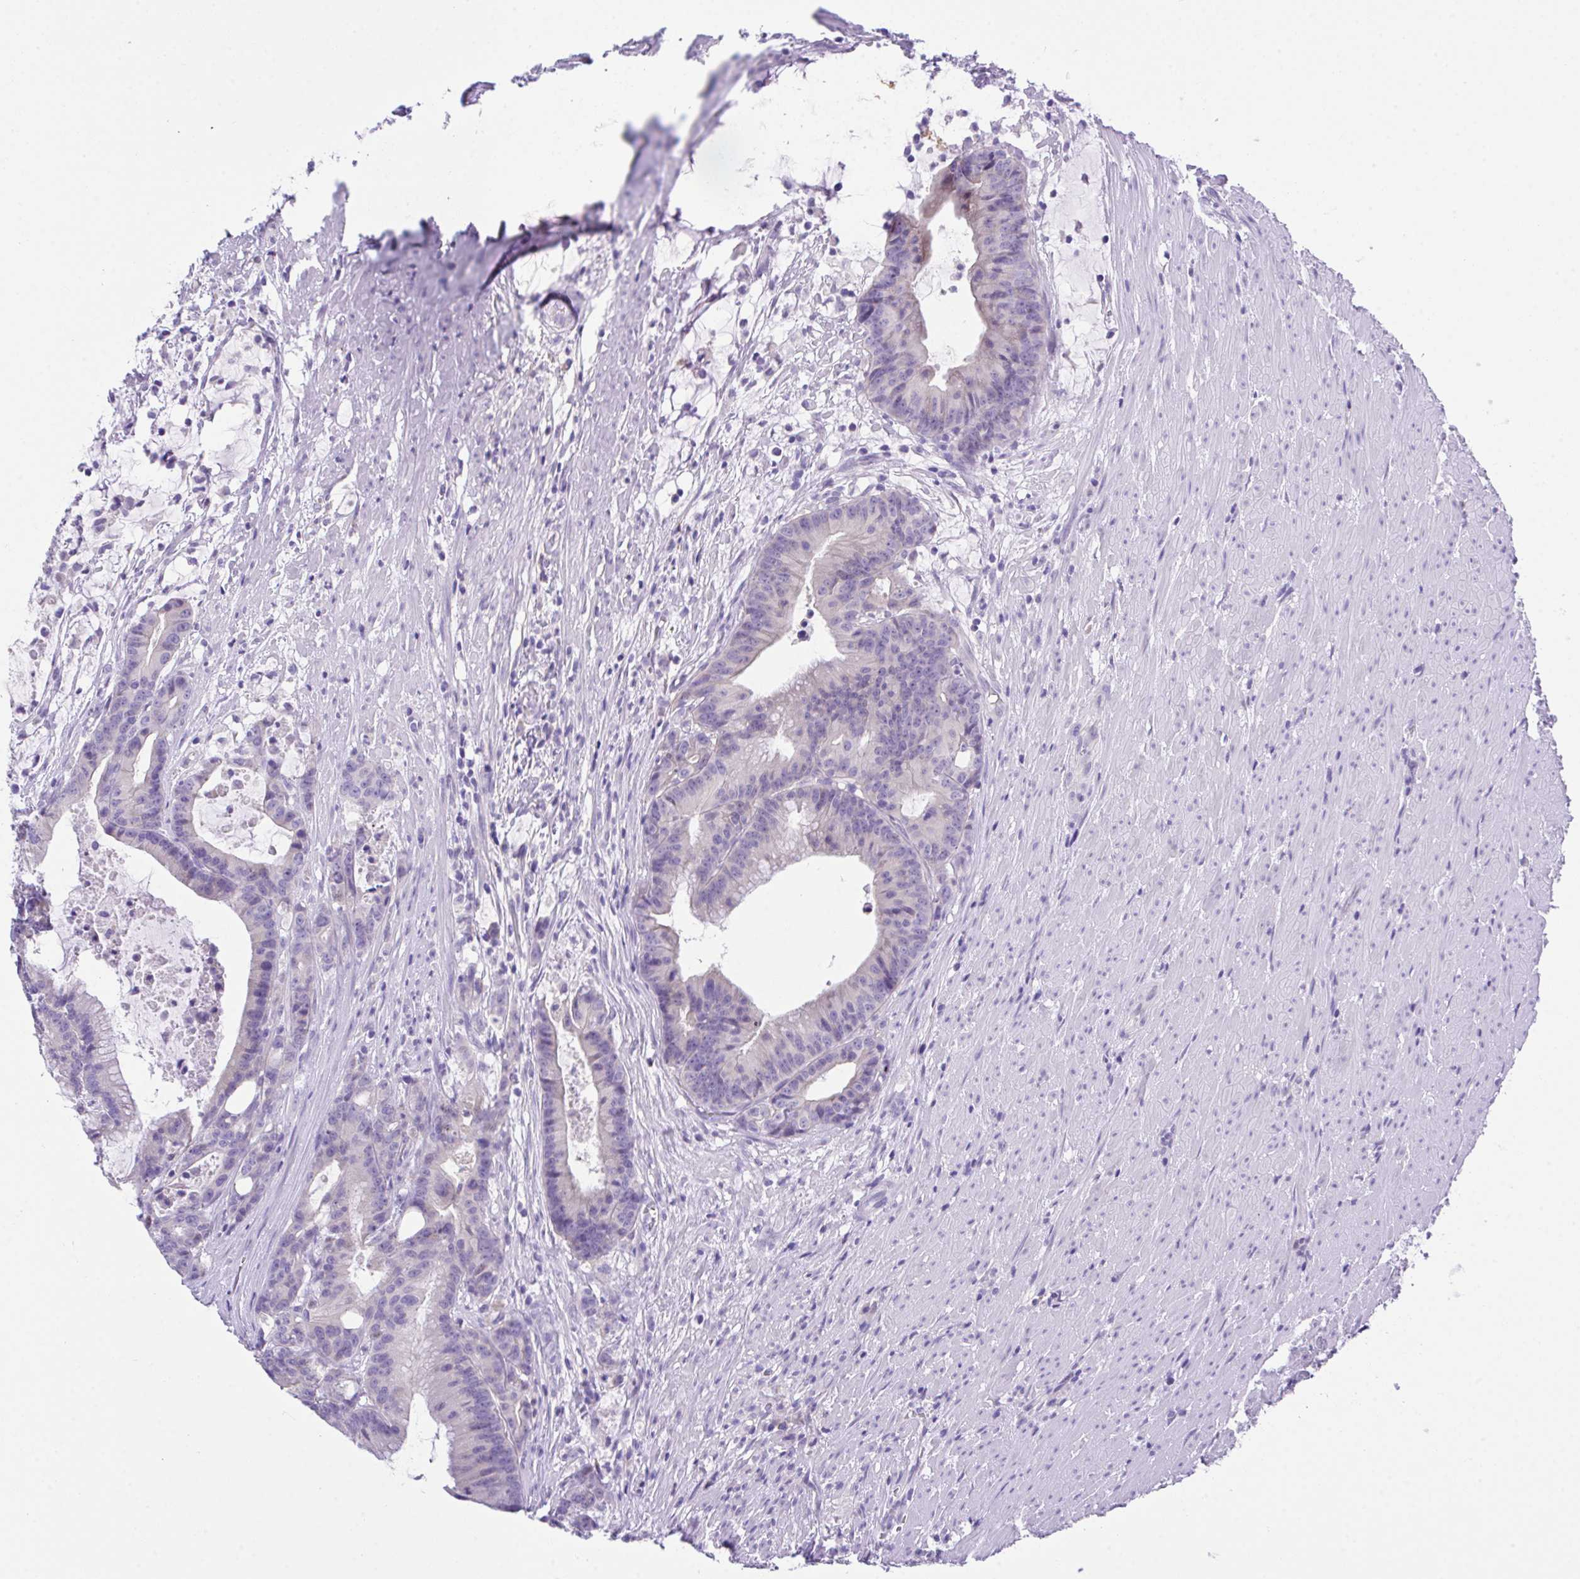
{"staining": {"intensity": "negative", "quantity": "none", "location": "none"}, "tissue": "colorectal cancer", "cell_type": "Tumor cells", "image_type": "cancer", "snomed": [{"axis": "morphology", "description": "Adenocarcinoma, NOS"}, {"axis": "topography", "description": "Colon"}], "caption": "This is an immunohistochemistry image of colorectal cancer (adenocarcinoma). There is no positivity in tumor cells.", "gene": "HOXB4", "patient": {"sex": "female", "age": 78}}